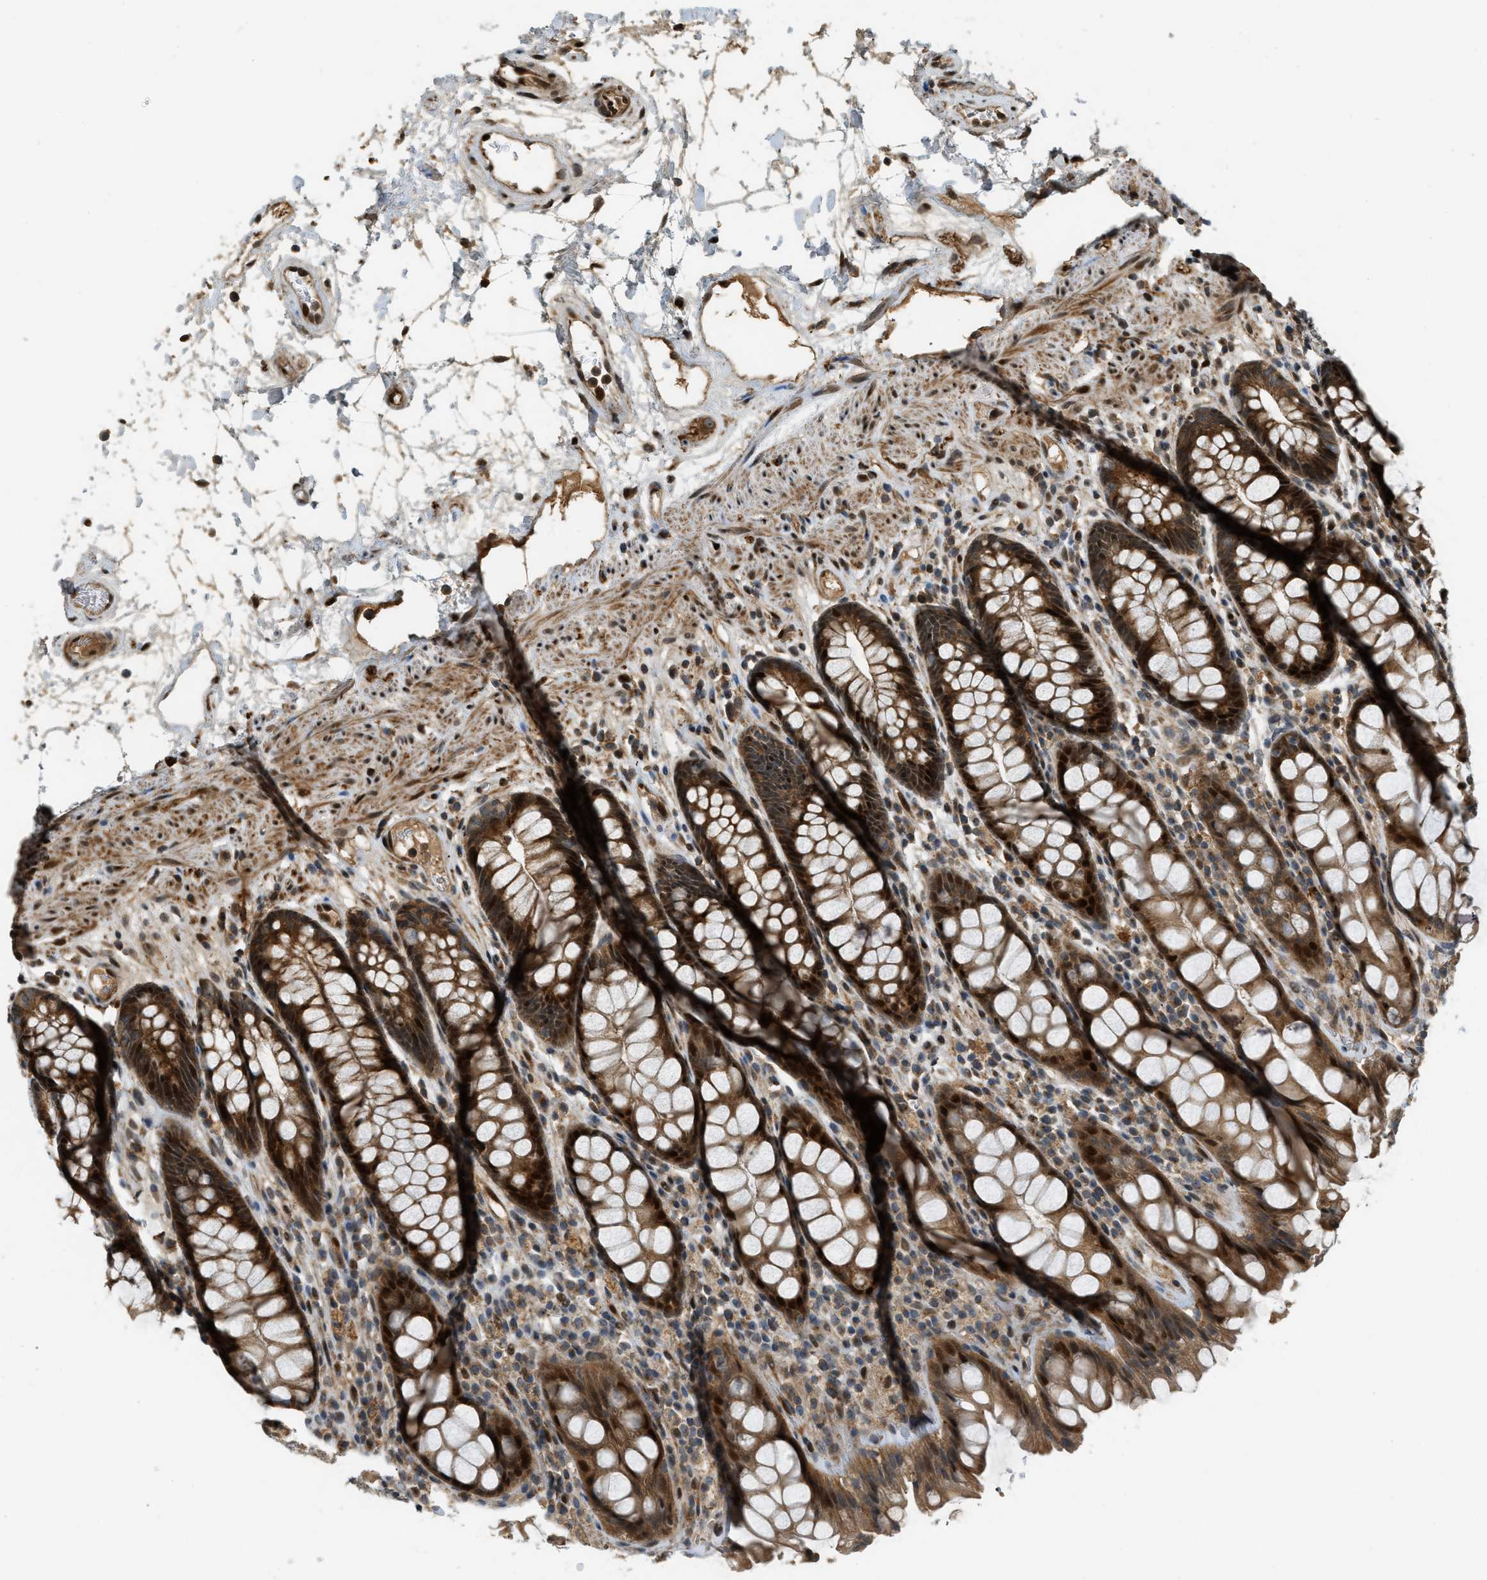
{"staining": {"intensity": "strong", "quantity": ">75%", "location": "cytoplasmic/membranous,nuclear"}, "tissue": "rectum", "cell_type": "Glandular cells", "image_type": "normal", "snomed": [{"axis": "morphology", "description": "Normal tissue, NOS"}, {"axis": "topography", "description": "Rectum"}], "caption": "Rectum stained with a brown dye demonstrates strong cytoplasmic/membranous,nuclear positive staining in approximately >75% of glandular cells.", "gene": "TRAPPC14", "patient": {"sex": "male", "age": 64}}